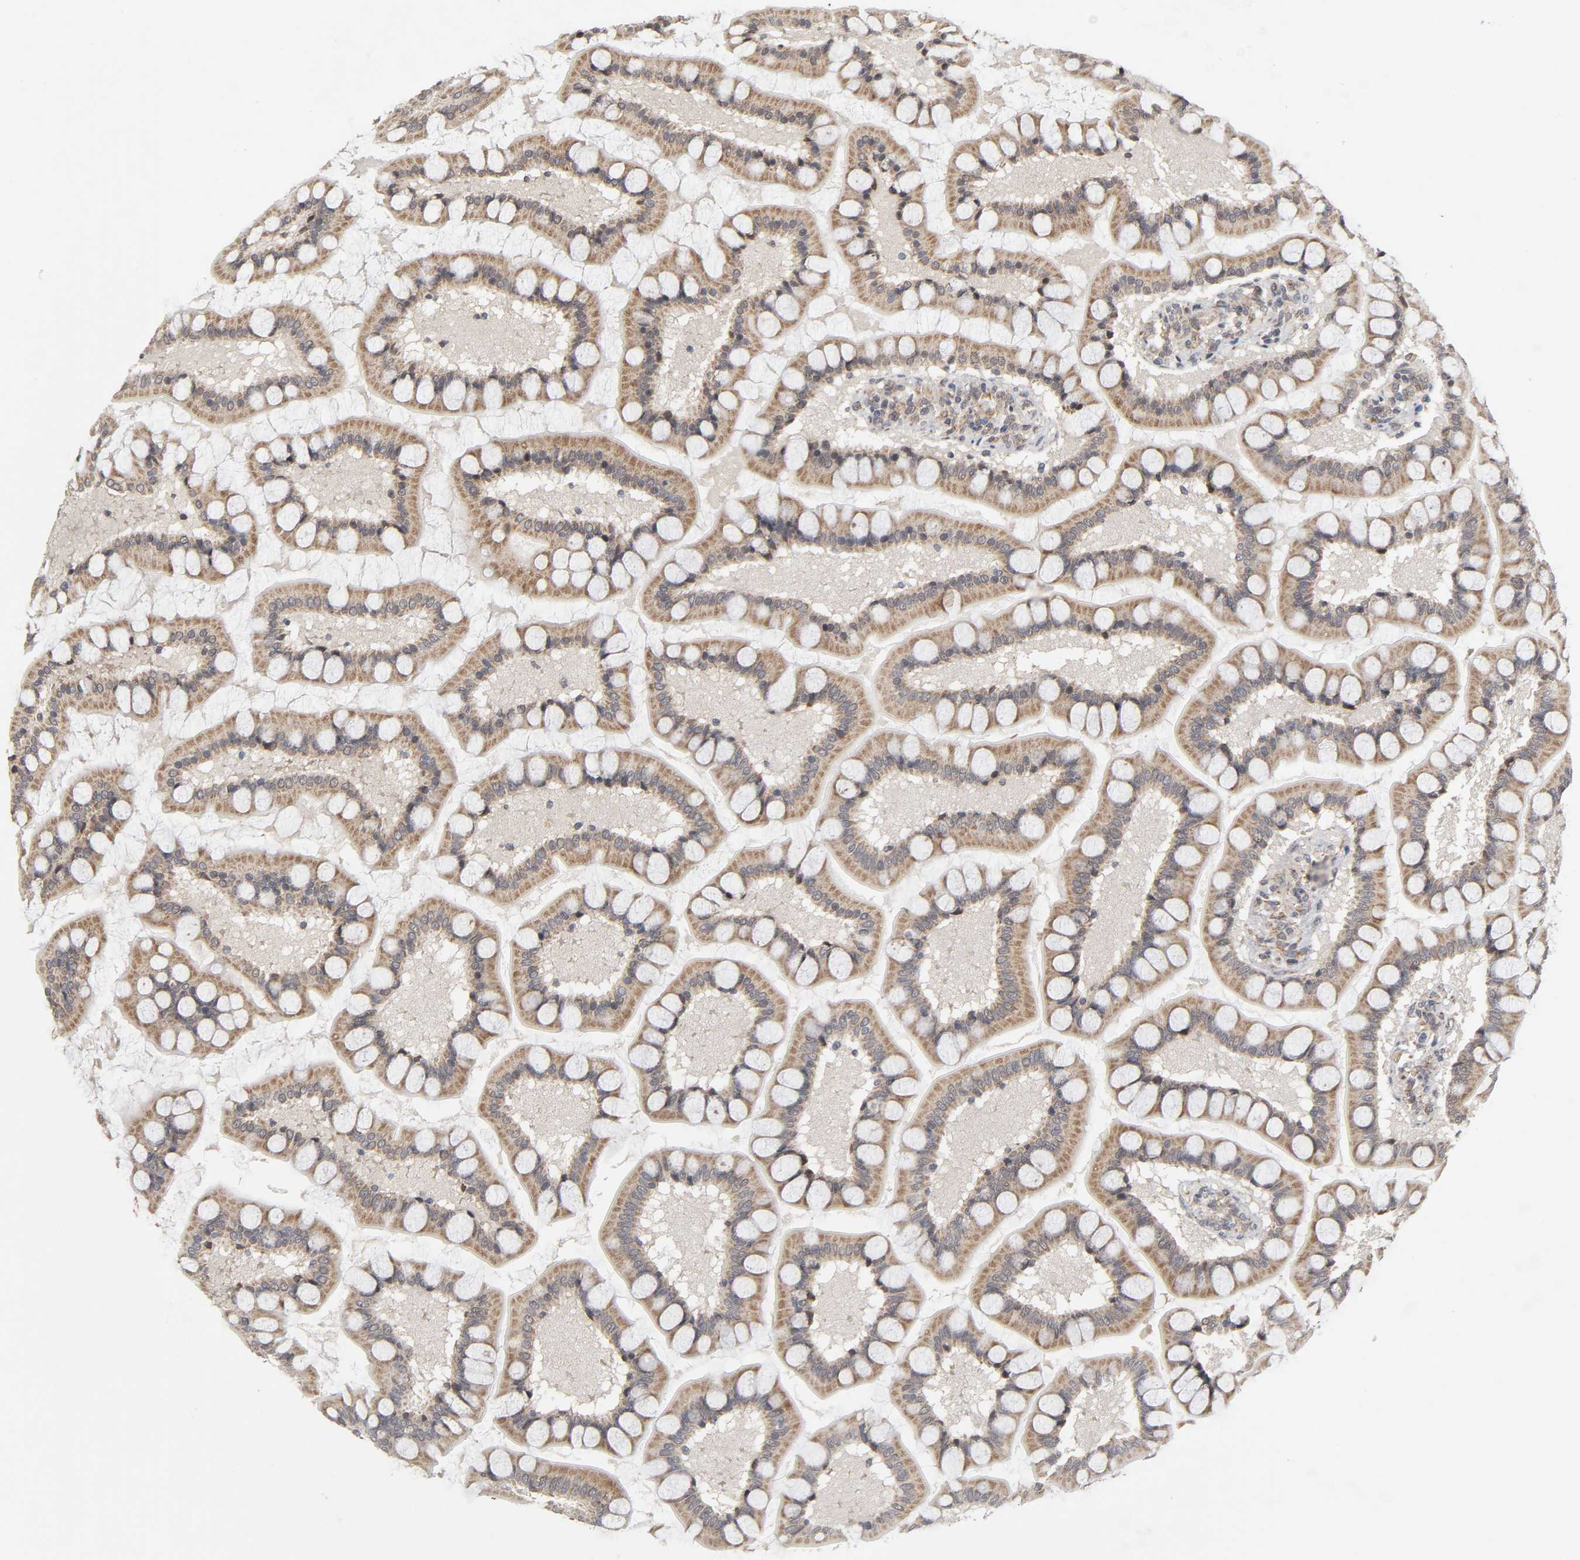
{"staining": {"intensity": "moderate", "quantity": ">75%", "location": "cytoplasmic/membranous"}, "tissue": "small intestine", "cell_type": "Glandular cells", "image_type": "normal", "snomed": [{"axis": "morphology", "description": "Normal tissue, NOS"}, {"axis": "topography", "description": "Small intestine"}], "caption": "Small intestine stained with DAB (3,3'-diaminobenzidine) immunohistochemistry (IHC) shows medium levels of moderate cytoplasmic/membranous expression in about >75% of glandular cells. Nuclei are stained in blue.", "gene": "SLC30A9", "patient": {"sex": "male", "age": 41}}